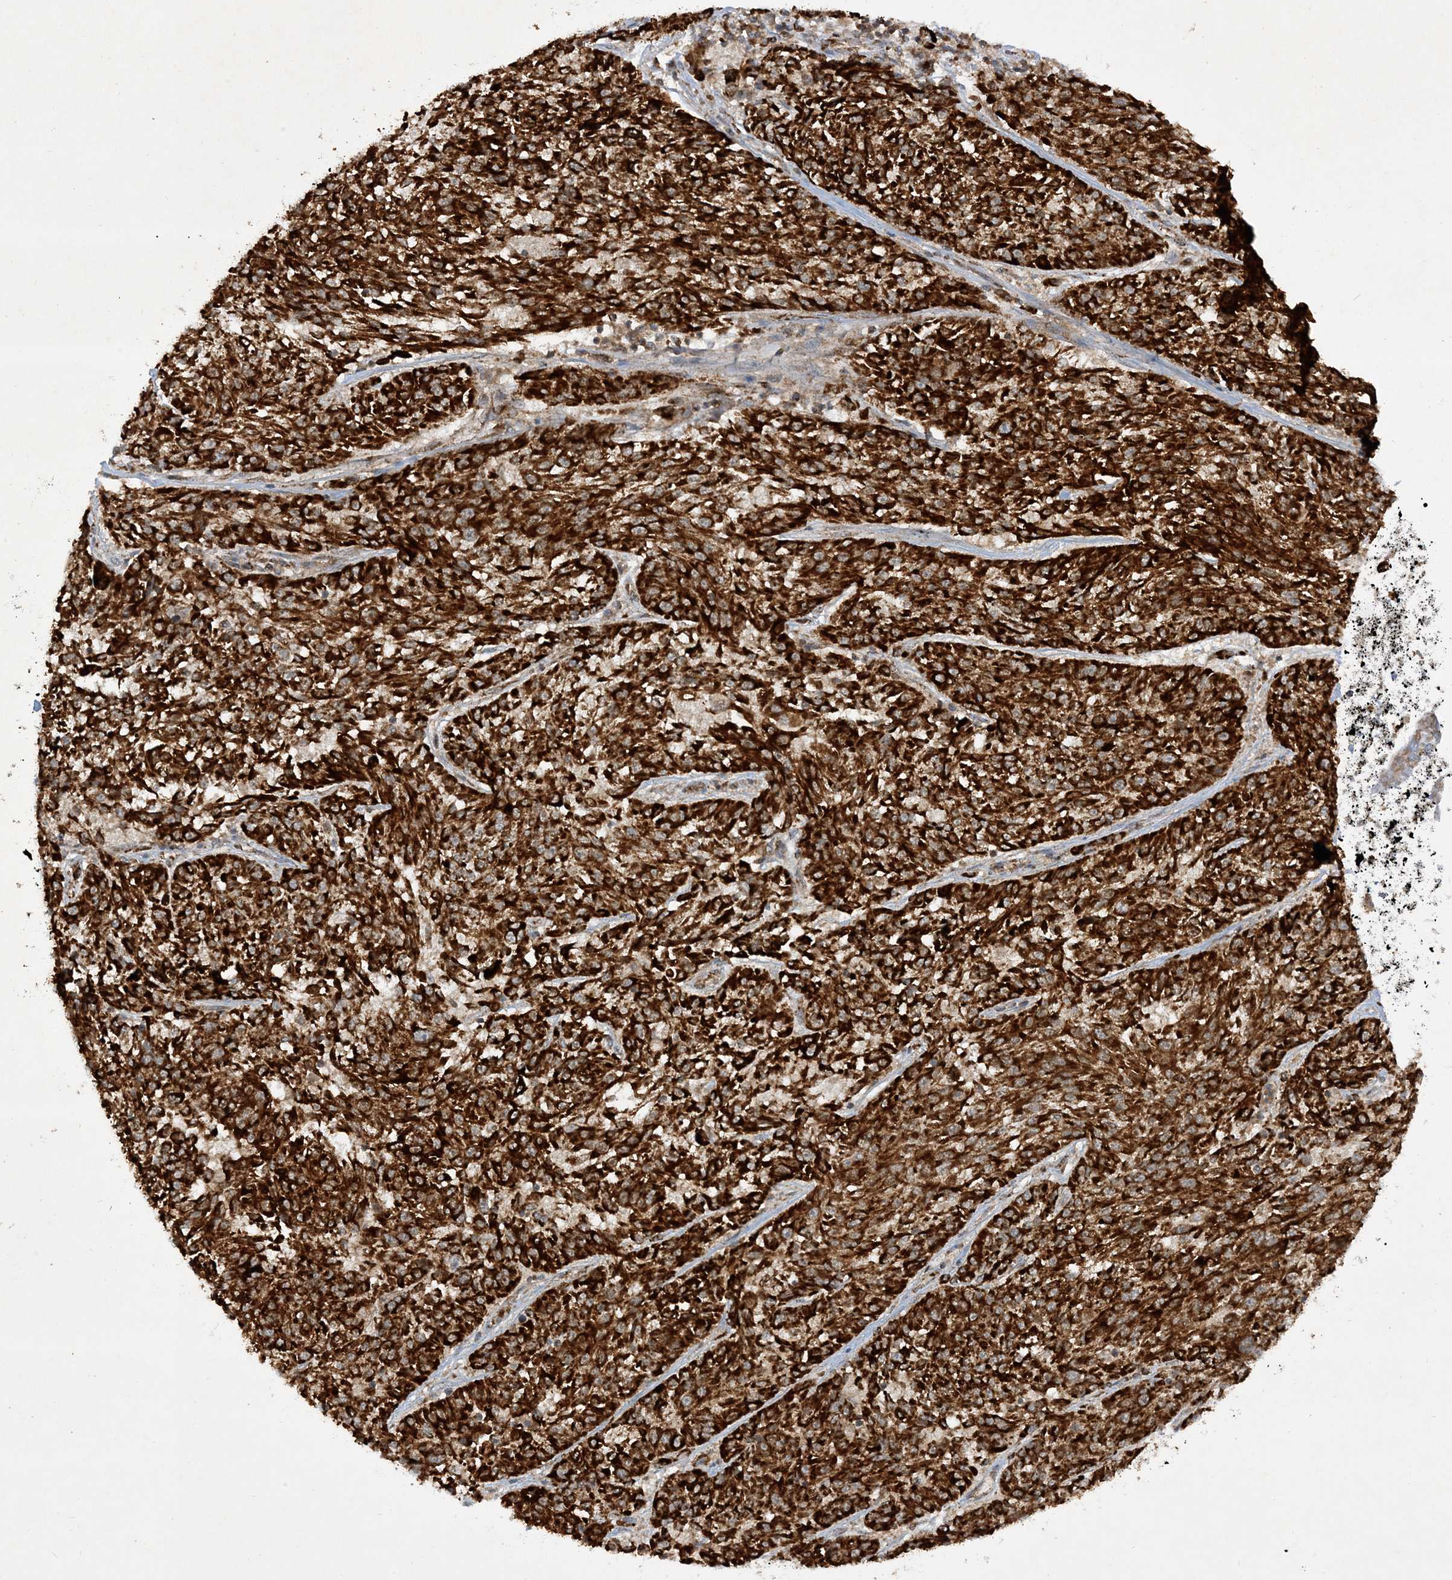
{"staining": {"intensity": "strong", "quantity": ">75%", "location": "cytoplasmic/membranous"}, "tissue": "melanoma", "cell_type": "Tumor cells", "image_type": "cancer", "snomed": [{"axis": "morphology", "description": "Malignant melanoma, NOS"}, {"axis": "topography", "description": "Skin"}], "caption": "Protein expression analysis of human malignant melanoma reveals strong cytoplasmic/membranous positivity in about >75% of tumor cells.", "gene": "NDUFAF3", "patient": {"sex": "male", "age": 53}}